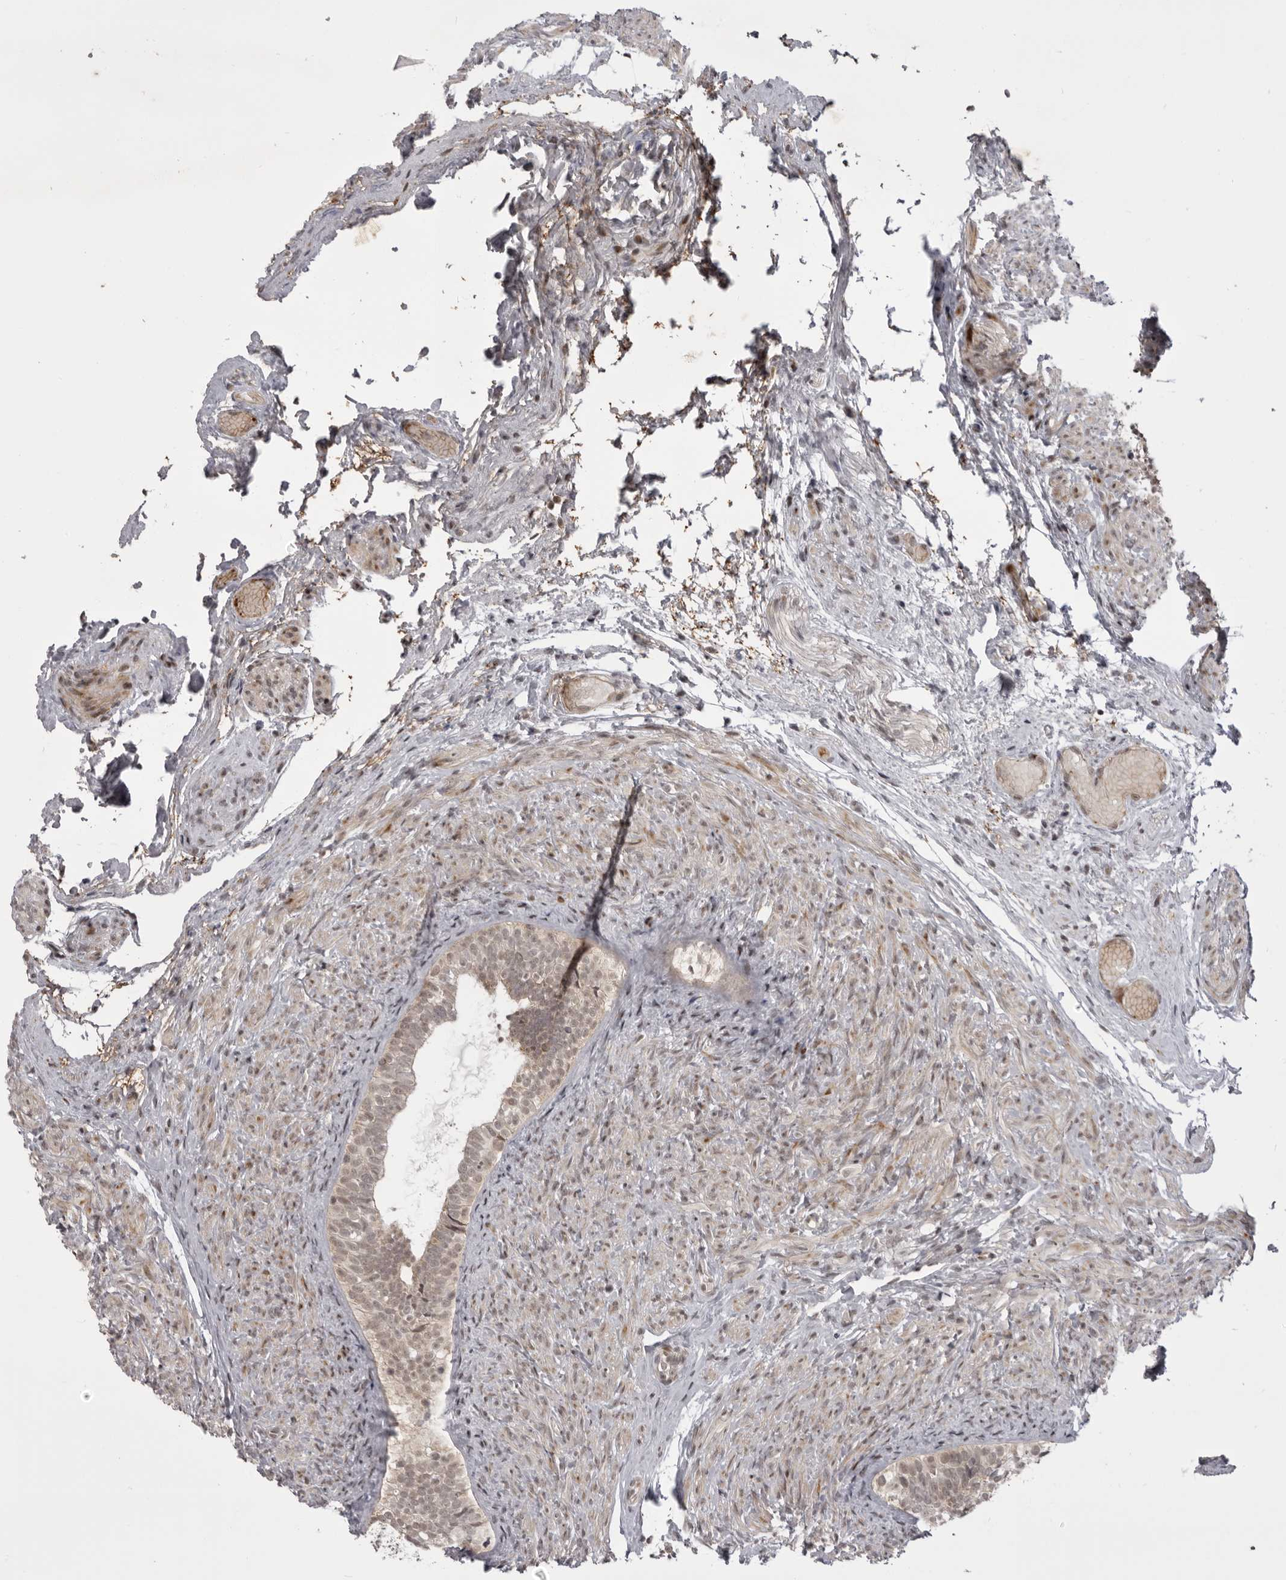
{"staining": {"intensity": "moderate", "quantity": "25%-75%", "location": "nuclear"}, "tissue": "epididymis", "cell_type": "Glandular cells", "image_type": "normal", "snomed": [{"axis": "morphology", "description": "Normal tissue, NOS"}, {"axis": "topography", "description": "Epididymis"}], "caption": "Protein staining of unremarkable epididymis shows moderate nuclear positivity in approximately 25%-75% of glandular cells.", "gene": "C1orf109", "patient": {"sex": "male", "age": 5}}